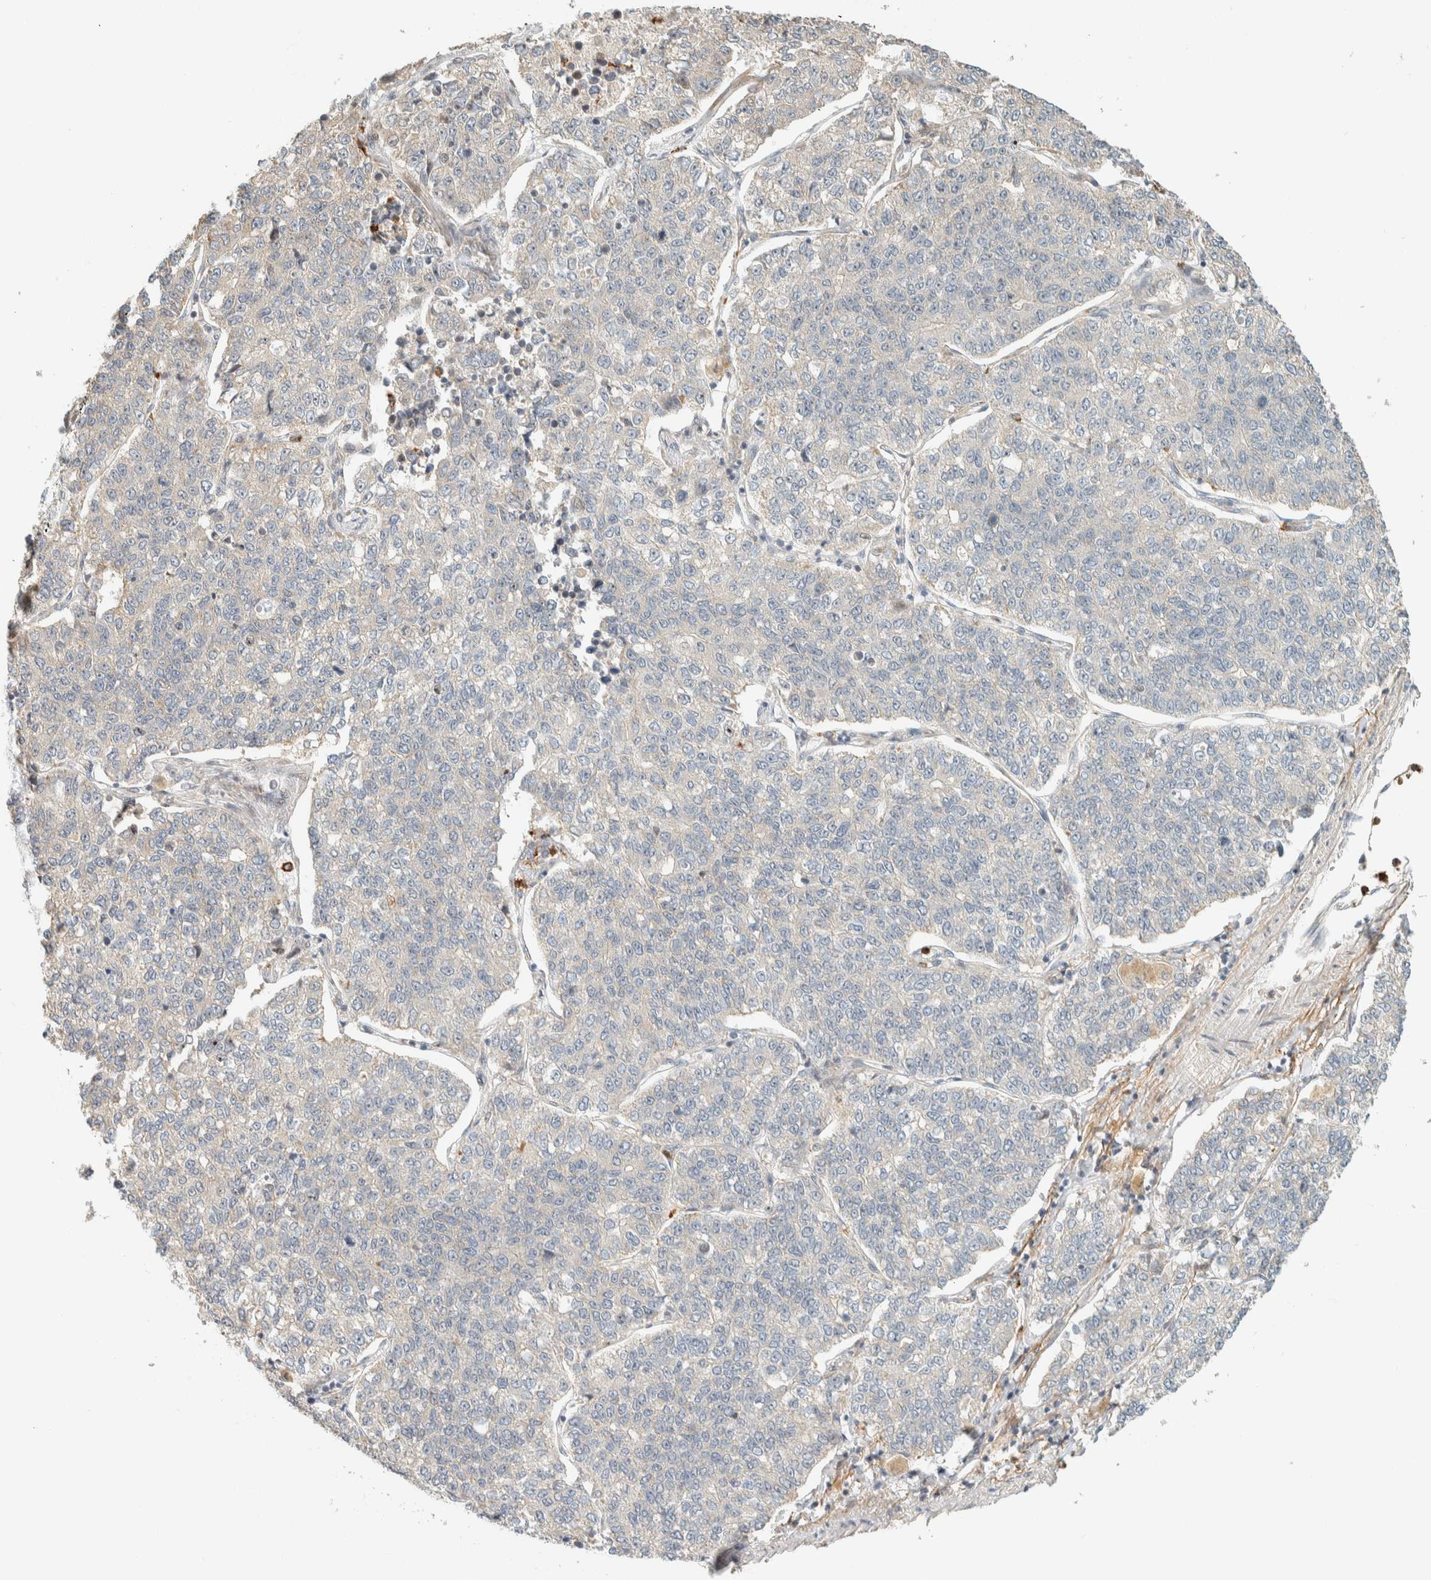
{"staining": {"intensity": "negative", "quantity": "none", "location": "none"}, "tissue": "lung cancer", "cell_type": "Tumor cells", "image_type": "cancer", "snomed": [{"axis": "morphology", "description": "Adenocarcinoma, NOS"}, {"axis": "topography", "description": "Lung"}], "caption": "Protein analysis of lung cancer (adenocarcinoma) demonstrates no significant positivity in tumor cells.", "gene": "CCDC171", "patient": {"sex": "male", "age": 49}}